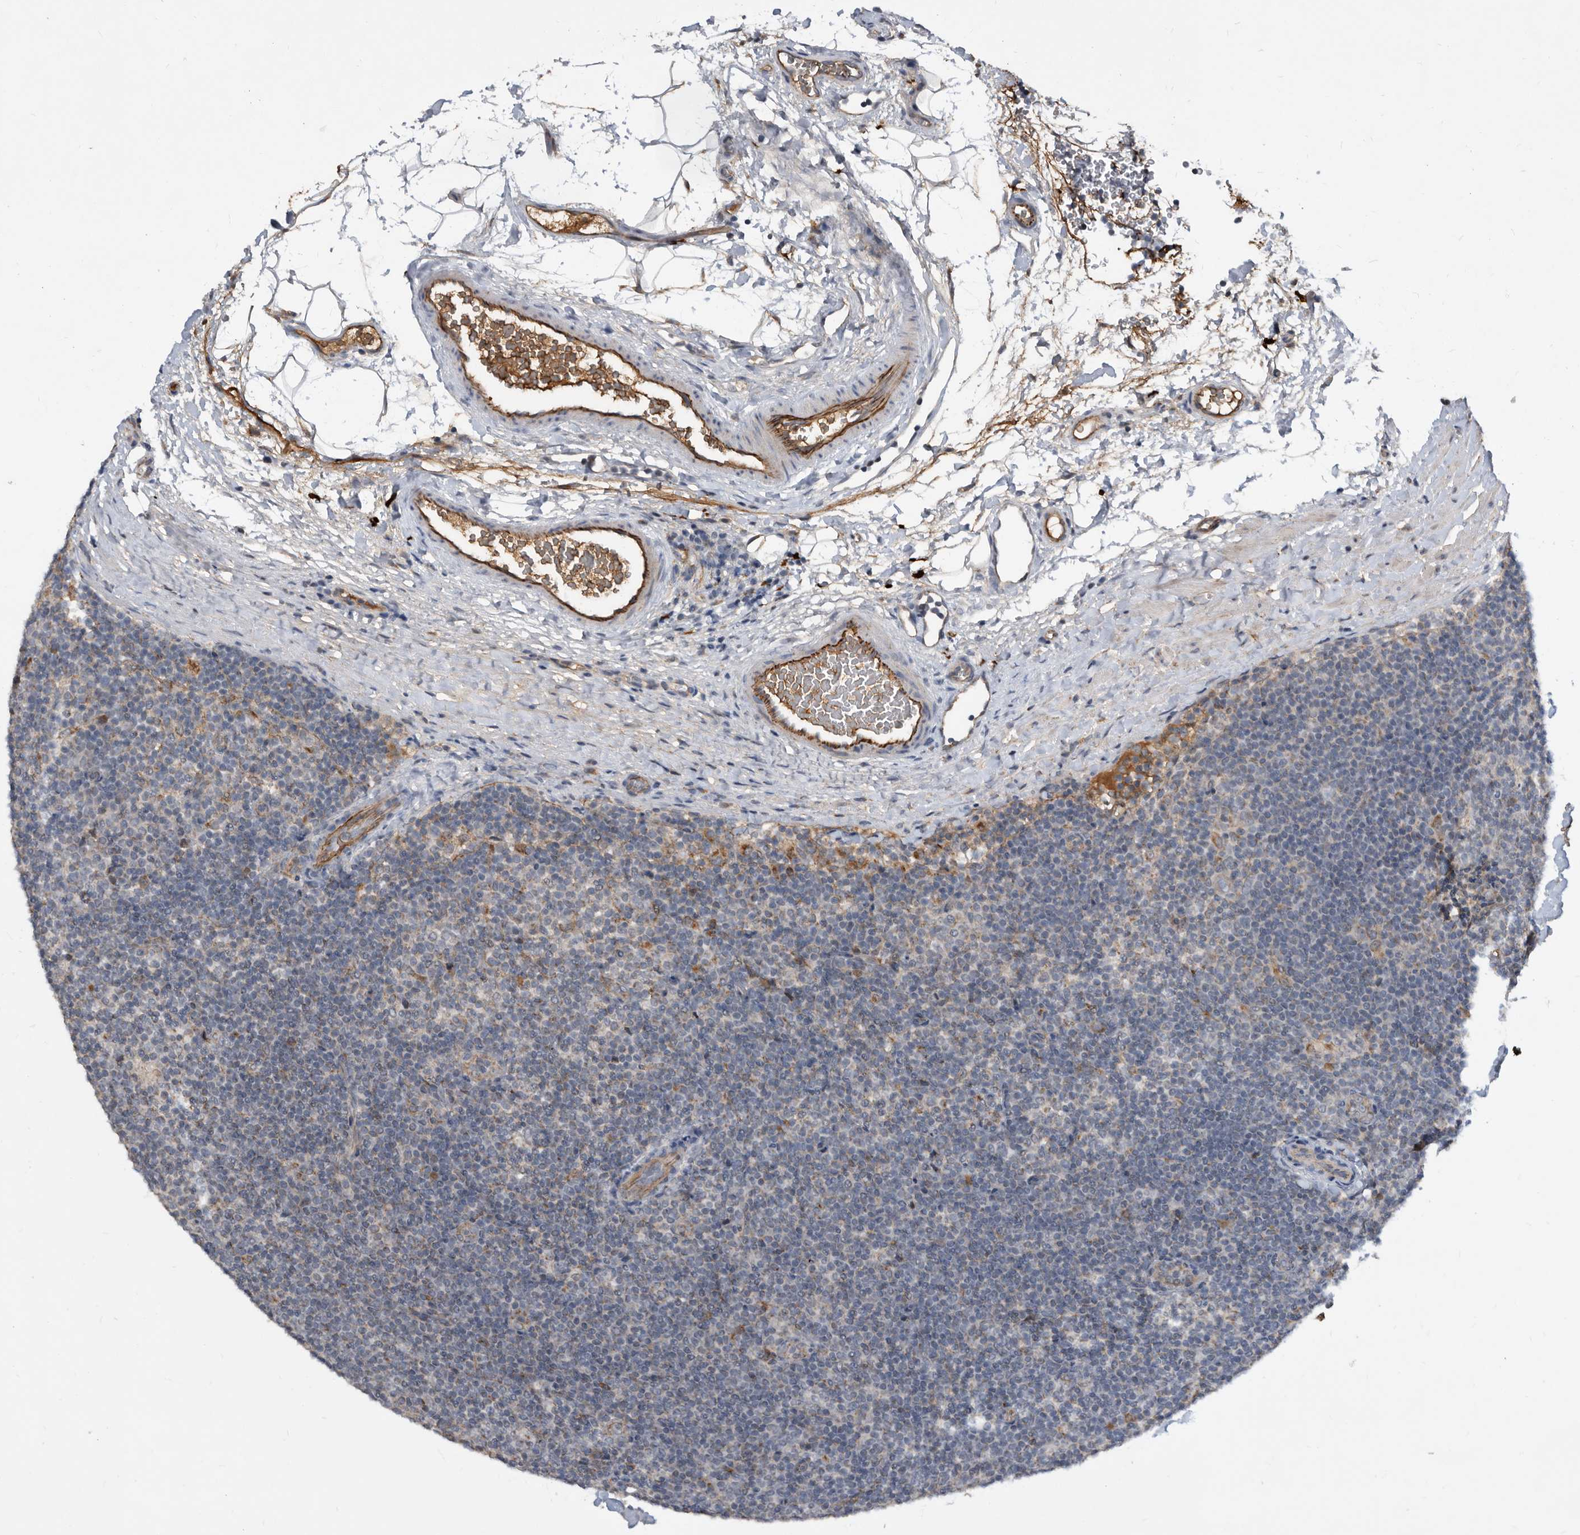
{"staining": {"intensity": "weak", "quantity": "25%-75%", "location": "cytoplasmic/membranous"}, "tissue": "lymphoma", "cell_type": "Tumor cells", "image_type": "cancer", "snomed": [{"axis": "morphology", "description": "Hodgkin's disease, NOS"}, {"axis": "topography", "description": "Lymph node"}], "caption": "Lymphoma stained with DAB (3,3'-diaminobenzidine) immunohistochemistry (IHC) demonstrates low levels of weak cytoplasmic/membranous expression in about 25%-75% of tumor cells.", "gene": "PI15", "patient": {"sex": "female", "age": 57}}